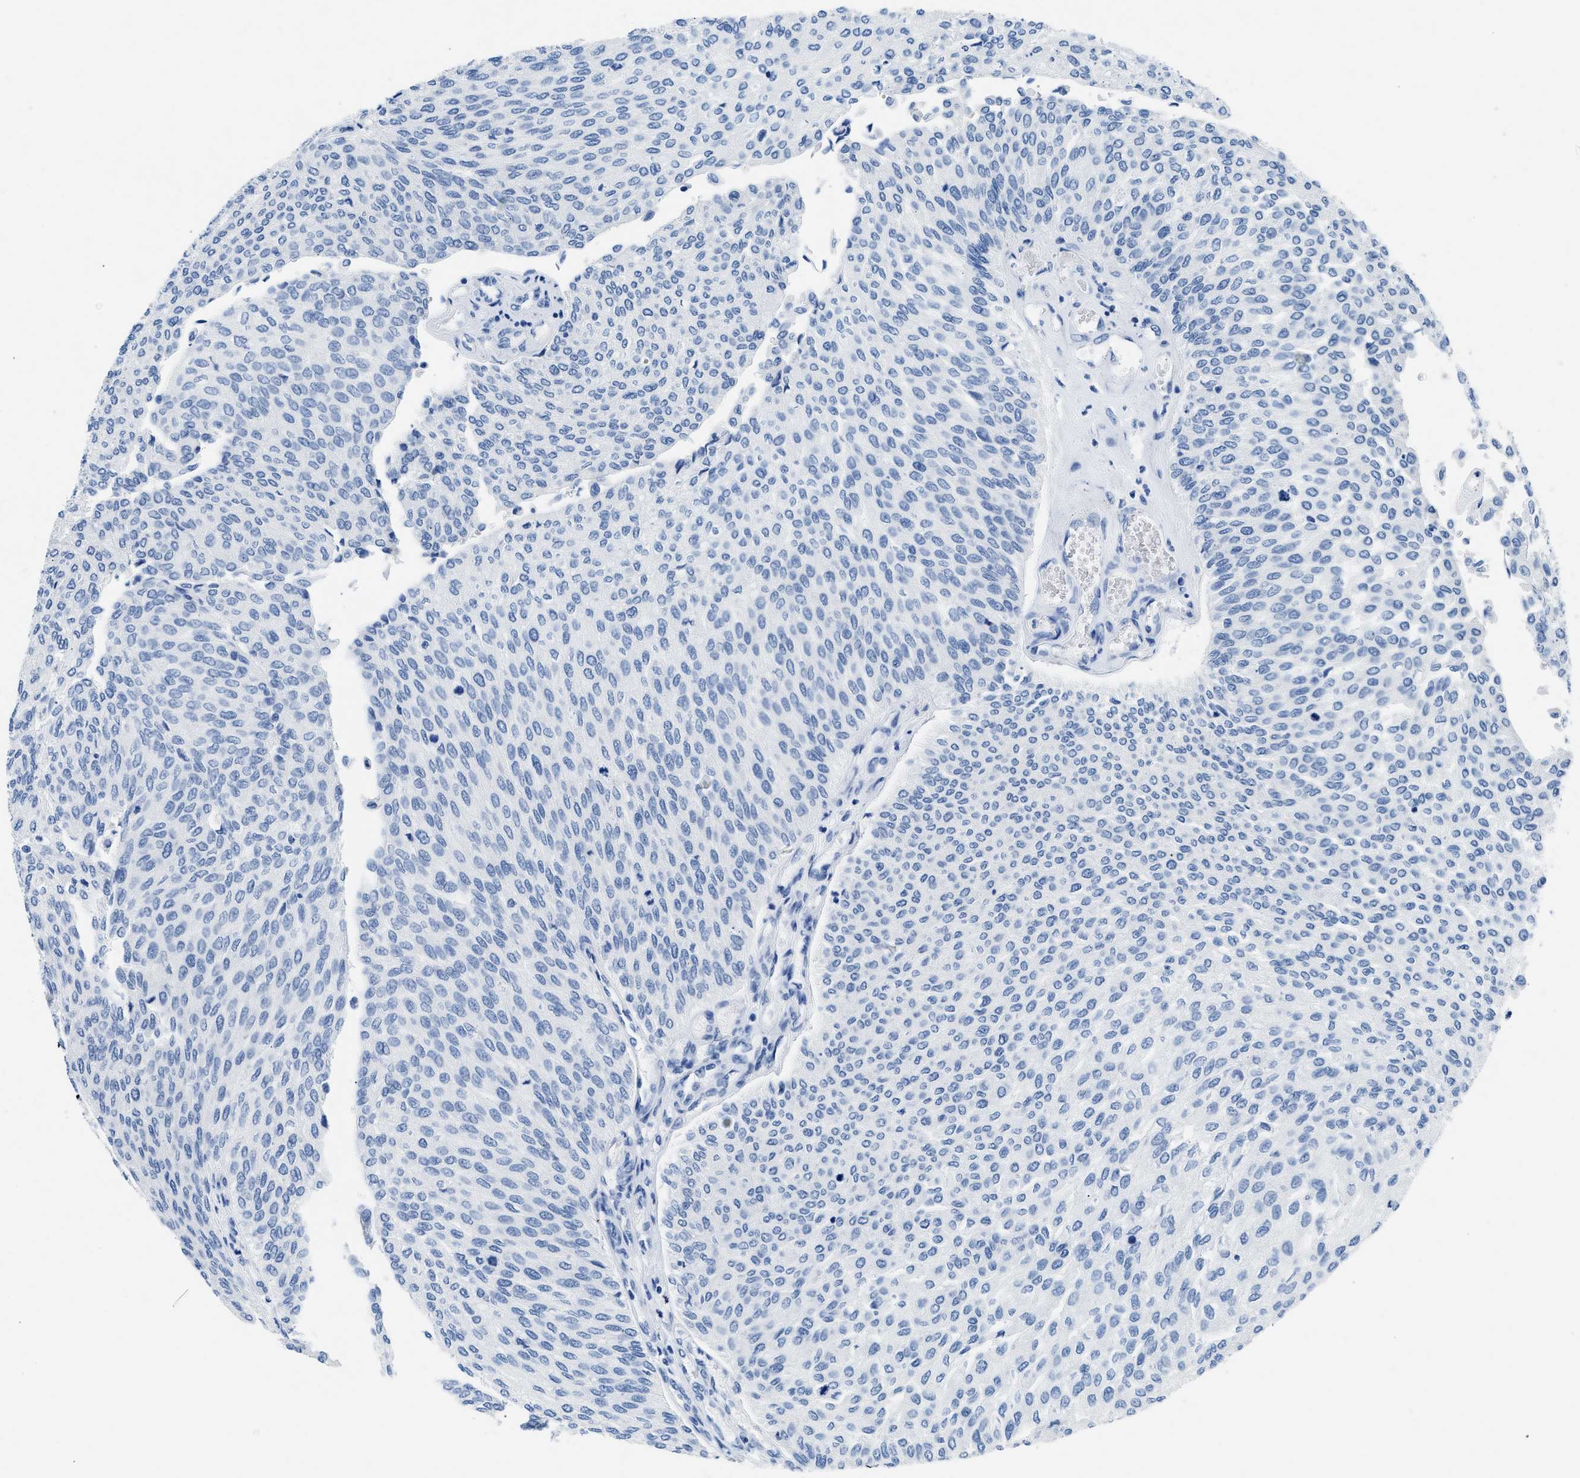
{"staining": {"intensity": "negative", "quantity": "none", "location": "none"}, "tissue": "urothelial cancer", "cell_type": "Tumor cells", "image_type": "cancer", "snomed": [{"axis": "morphology", "description": "Urothelial carcinoma, Low grade"}, {"axis": "topography", "description": "Urinary bladder"}], "caption": "This is an IHC image of low-grade urothelial carcinoma. There is no expression in tumor cells.", "gene": "NFATC2", "patient": {"sex": "female", "age": 79}}